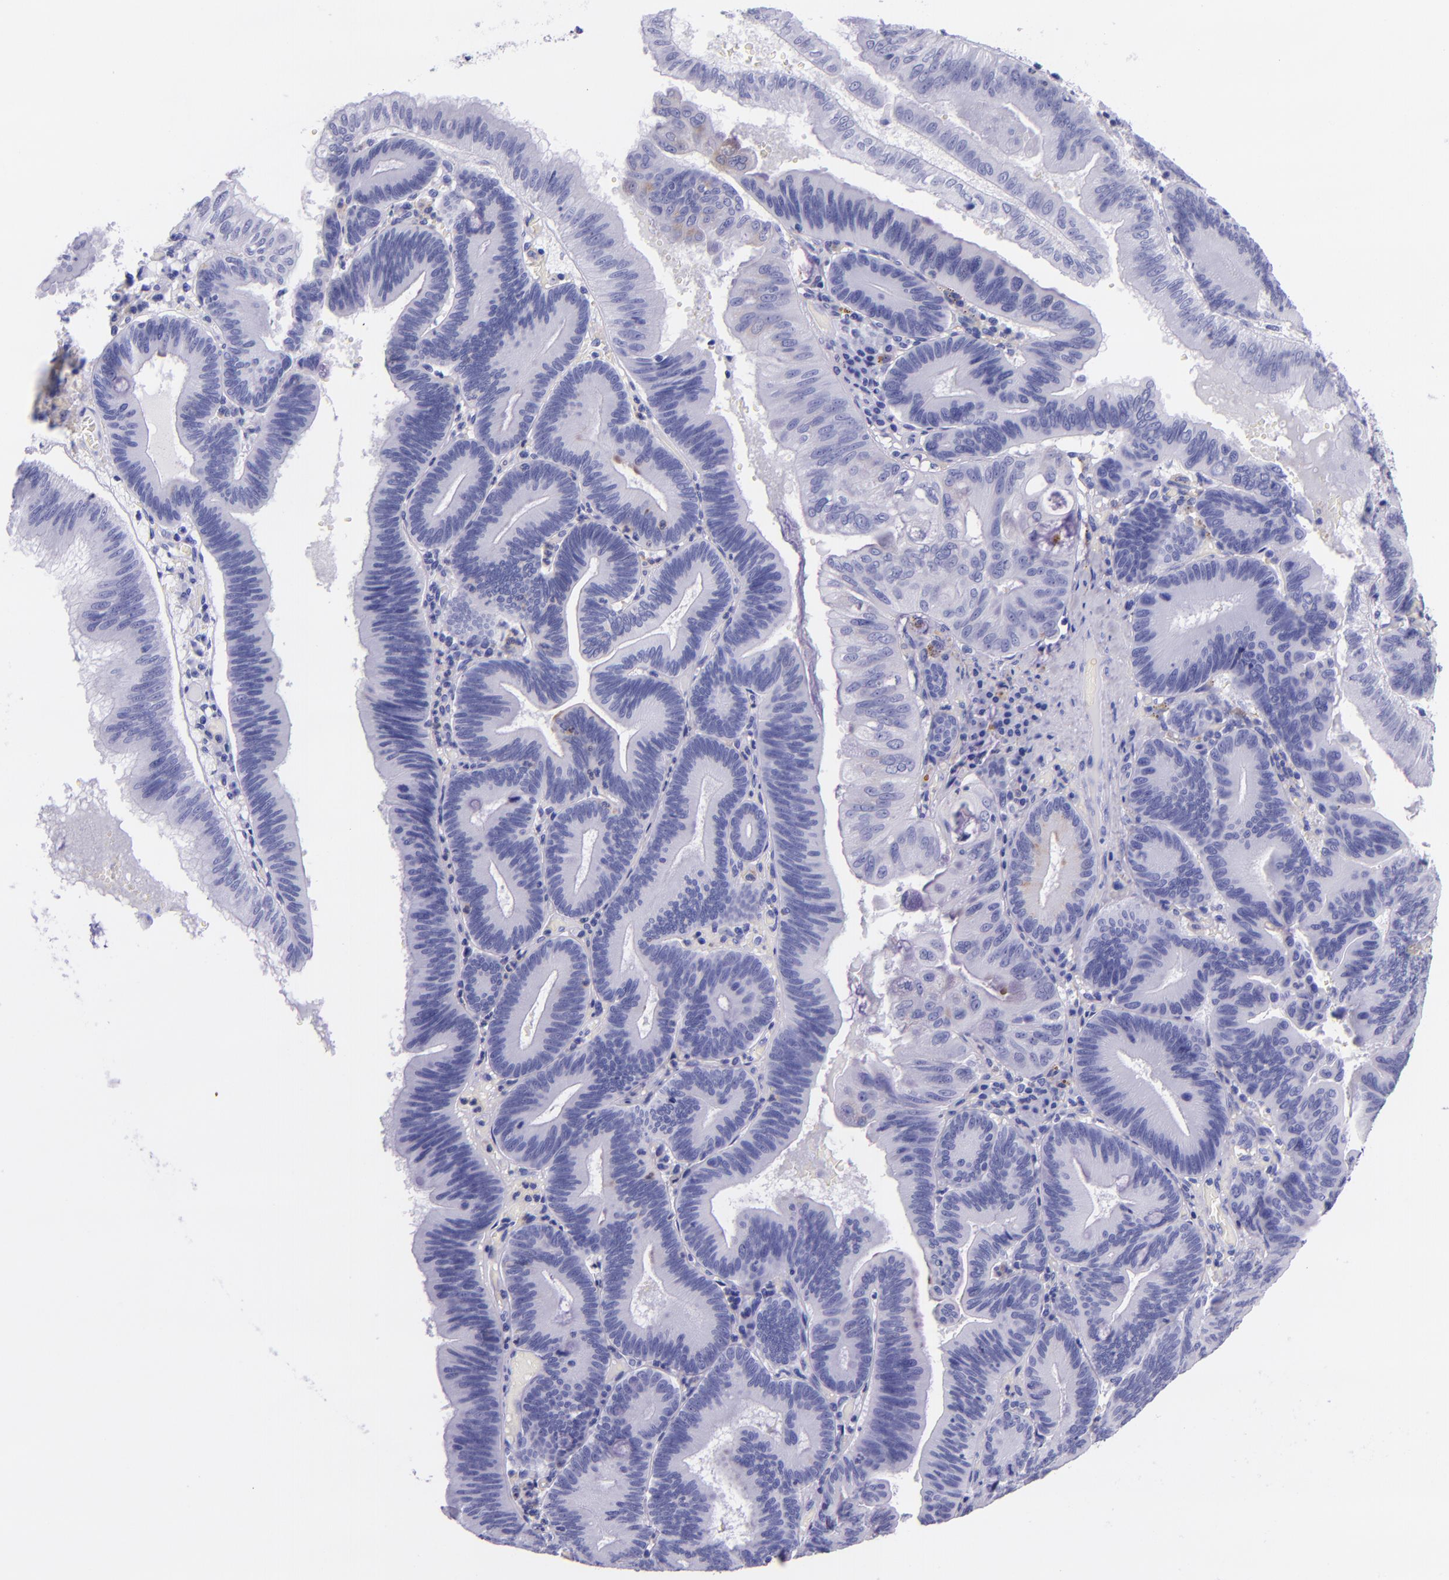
{"staining": {"intensity": "negative", "quantity": "none", "location": "none"}, "tissue": "pancreatic cancer", "cell_type": "Tumor cells", "image_type": "cancer", "snomed": [{"axis": "morphology", "description": "Adenocarcinoma, NOS"}, {"axis": "topography", "description": "Pancreas"}], "caption": "There is no significant staining in tumor cells of pancreatic cancer.", "gene": "SLPI", "patient": {"sex": "male", "age": 82}}